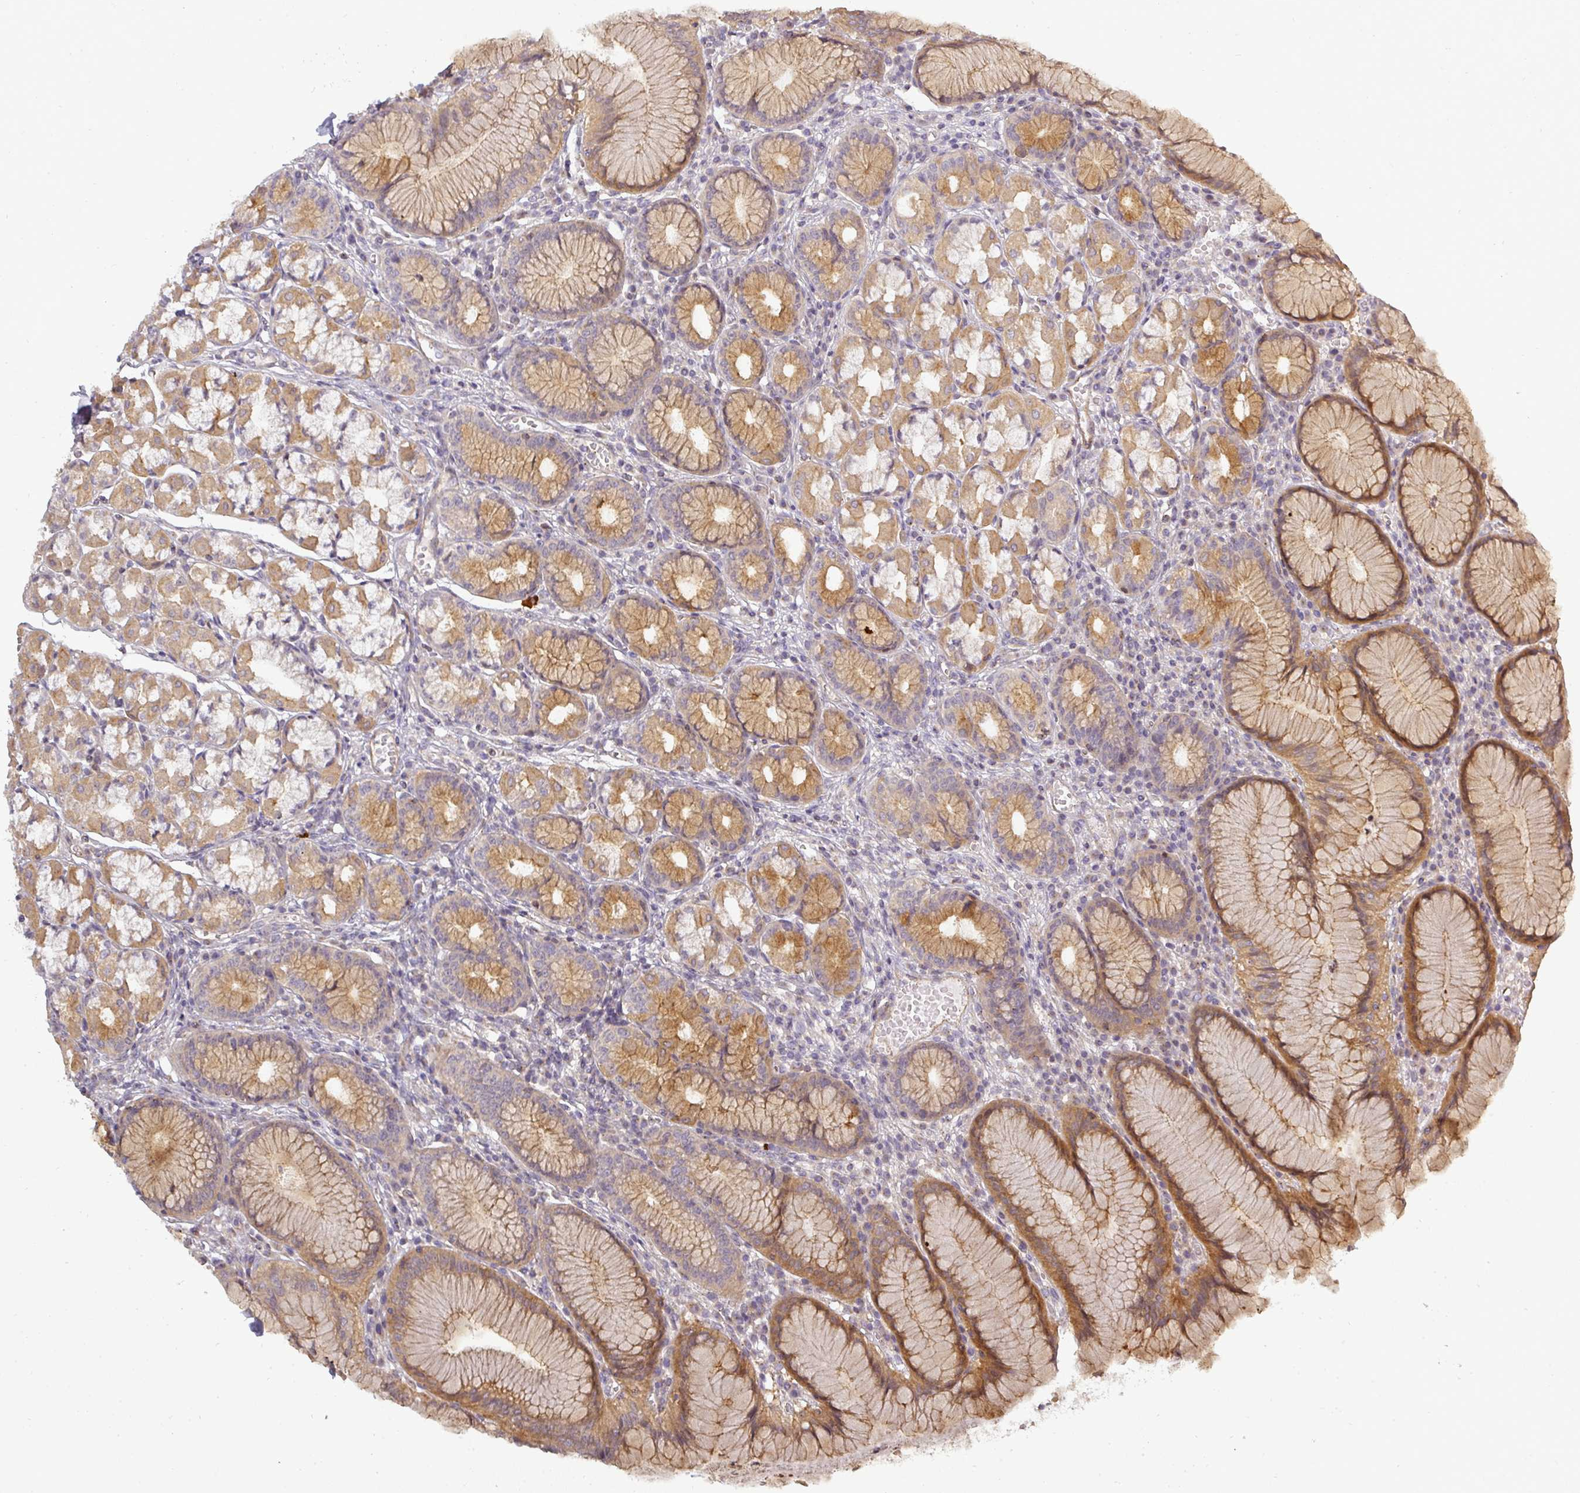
{"staining": {"intensity": "moderate", "quantity": "25%-75%", "location": "cytoplasmic/membranous"}, "tissue": "stomach", "cell_type": "Glandular cells", "image_type": "normal", "snomed": [{"axis": "morphology", "description": "Normal tissue, NOS"}, {"axis": "topography", "description": "Stomach"}], "caption": "IHC (DAB (3,3'-diaminobenzidine)) staining of normal stomach shows moderate cytoplasmic/membranous protein positivity in about 25%-75% of glandular cells. (brown staining indicates protein expression, while blue staining denotes nuclei).", "gene": "NIN", "patient": {"sex": "male", "age": 55}}